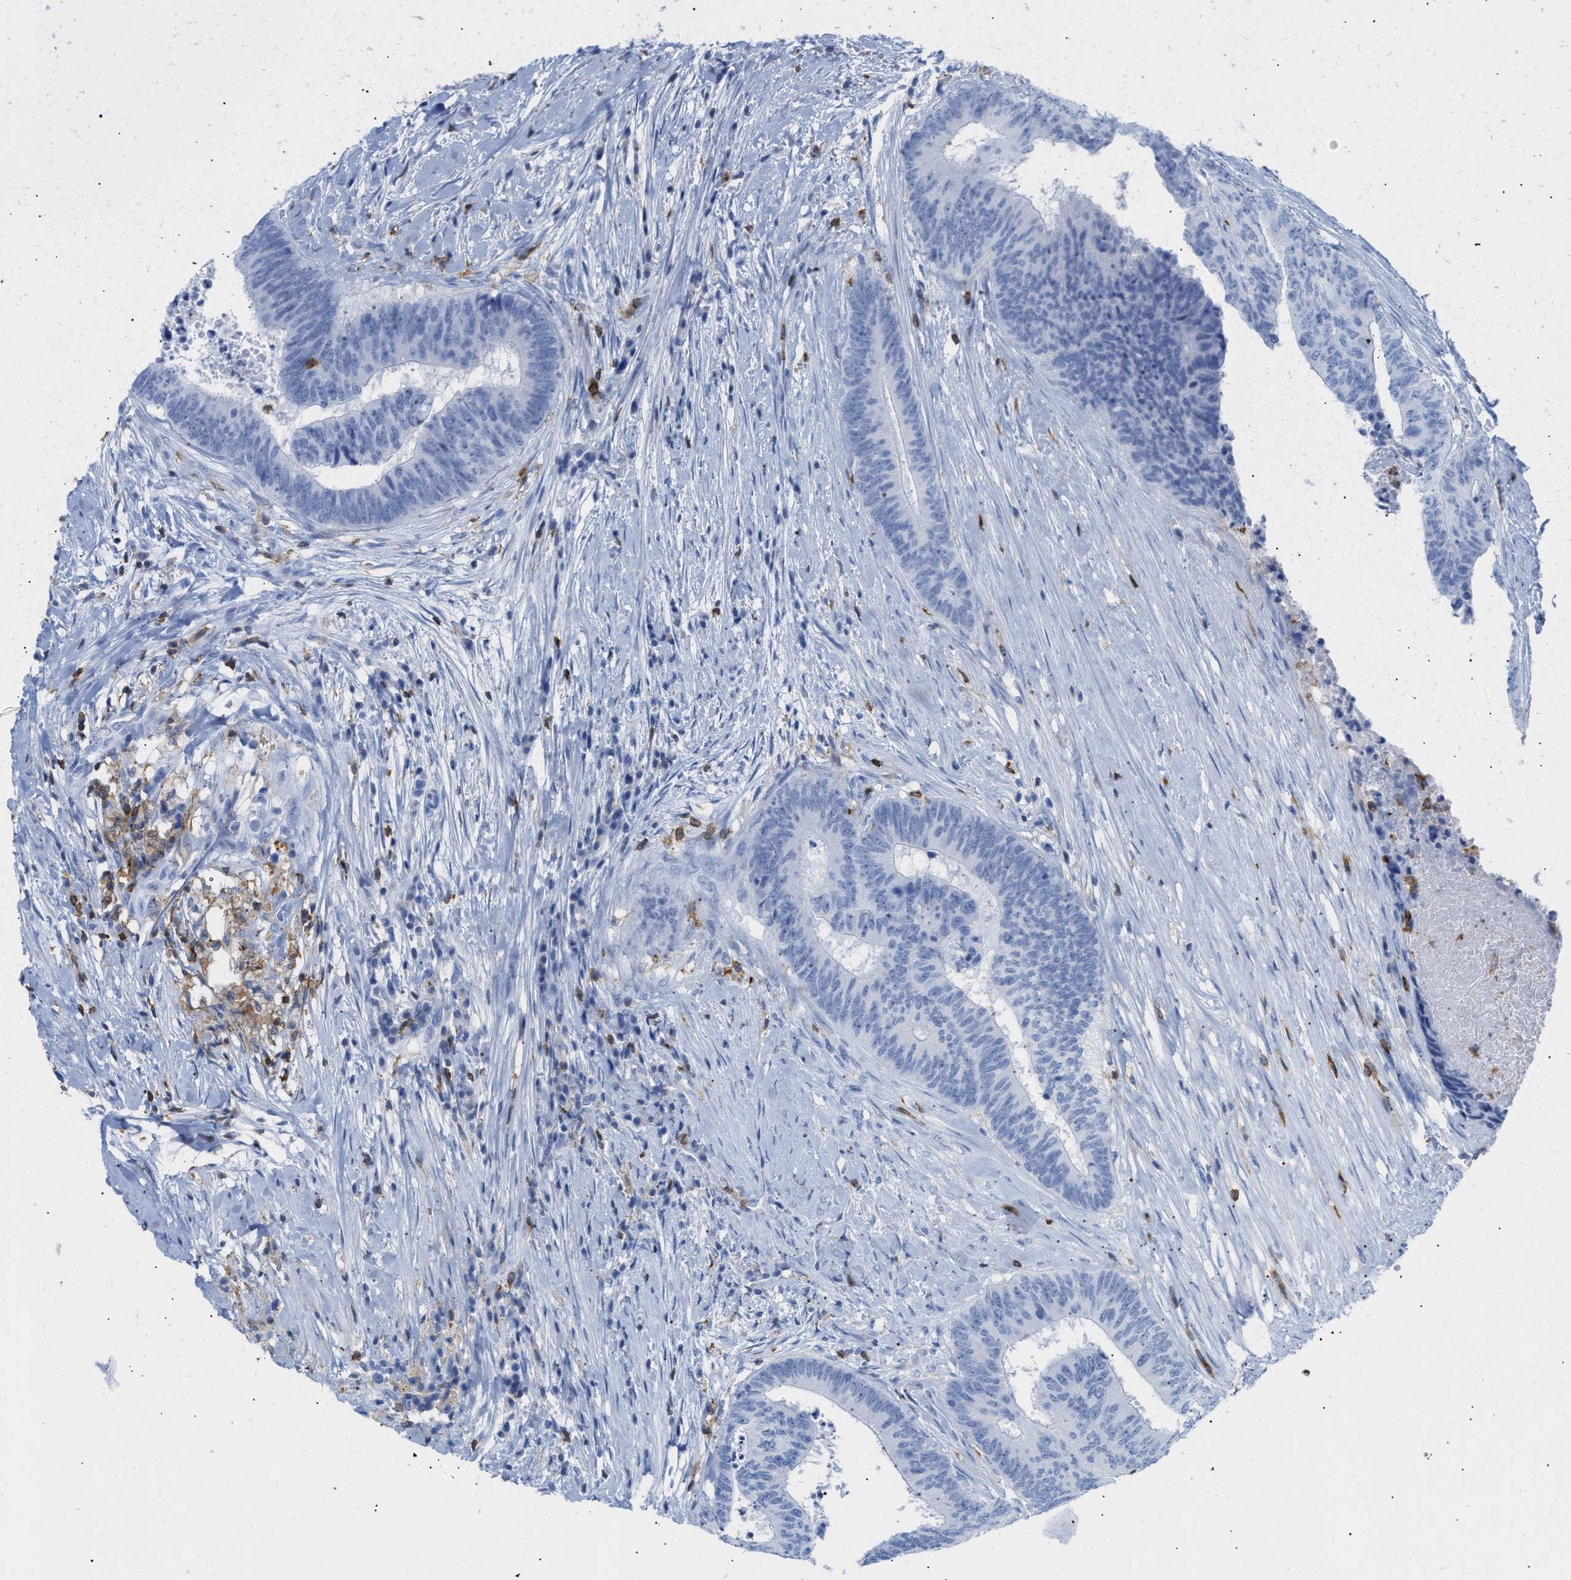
{"staining": {"intensity": "negative", "quantity": "none", "location": "none"}, "tissue": "colorectal cancer", "cell_type": "Tumor cells", "image_type": "cancer", "snomed": [{"axis": "morphology", "description": "Adenocarcinoma, NOS"}, {"axis": "topography", "description": "Rectum"}], "caption": "A photomicrograph of human colorectal cancer is negative for staining in tumor cells. (Immunohistochemistry (ihc), brightfield microscopy, high magnification).", "gene": "LCP1", "patient": {"sex": "male", "age": 72}}